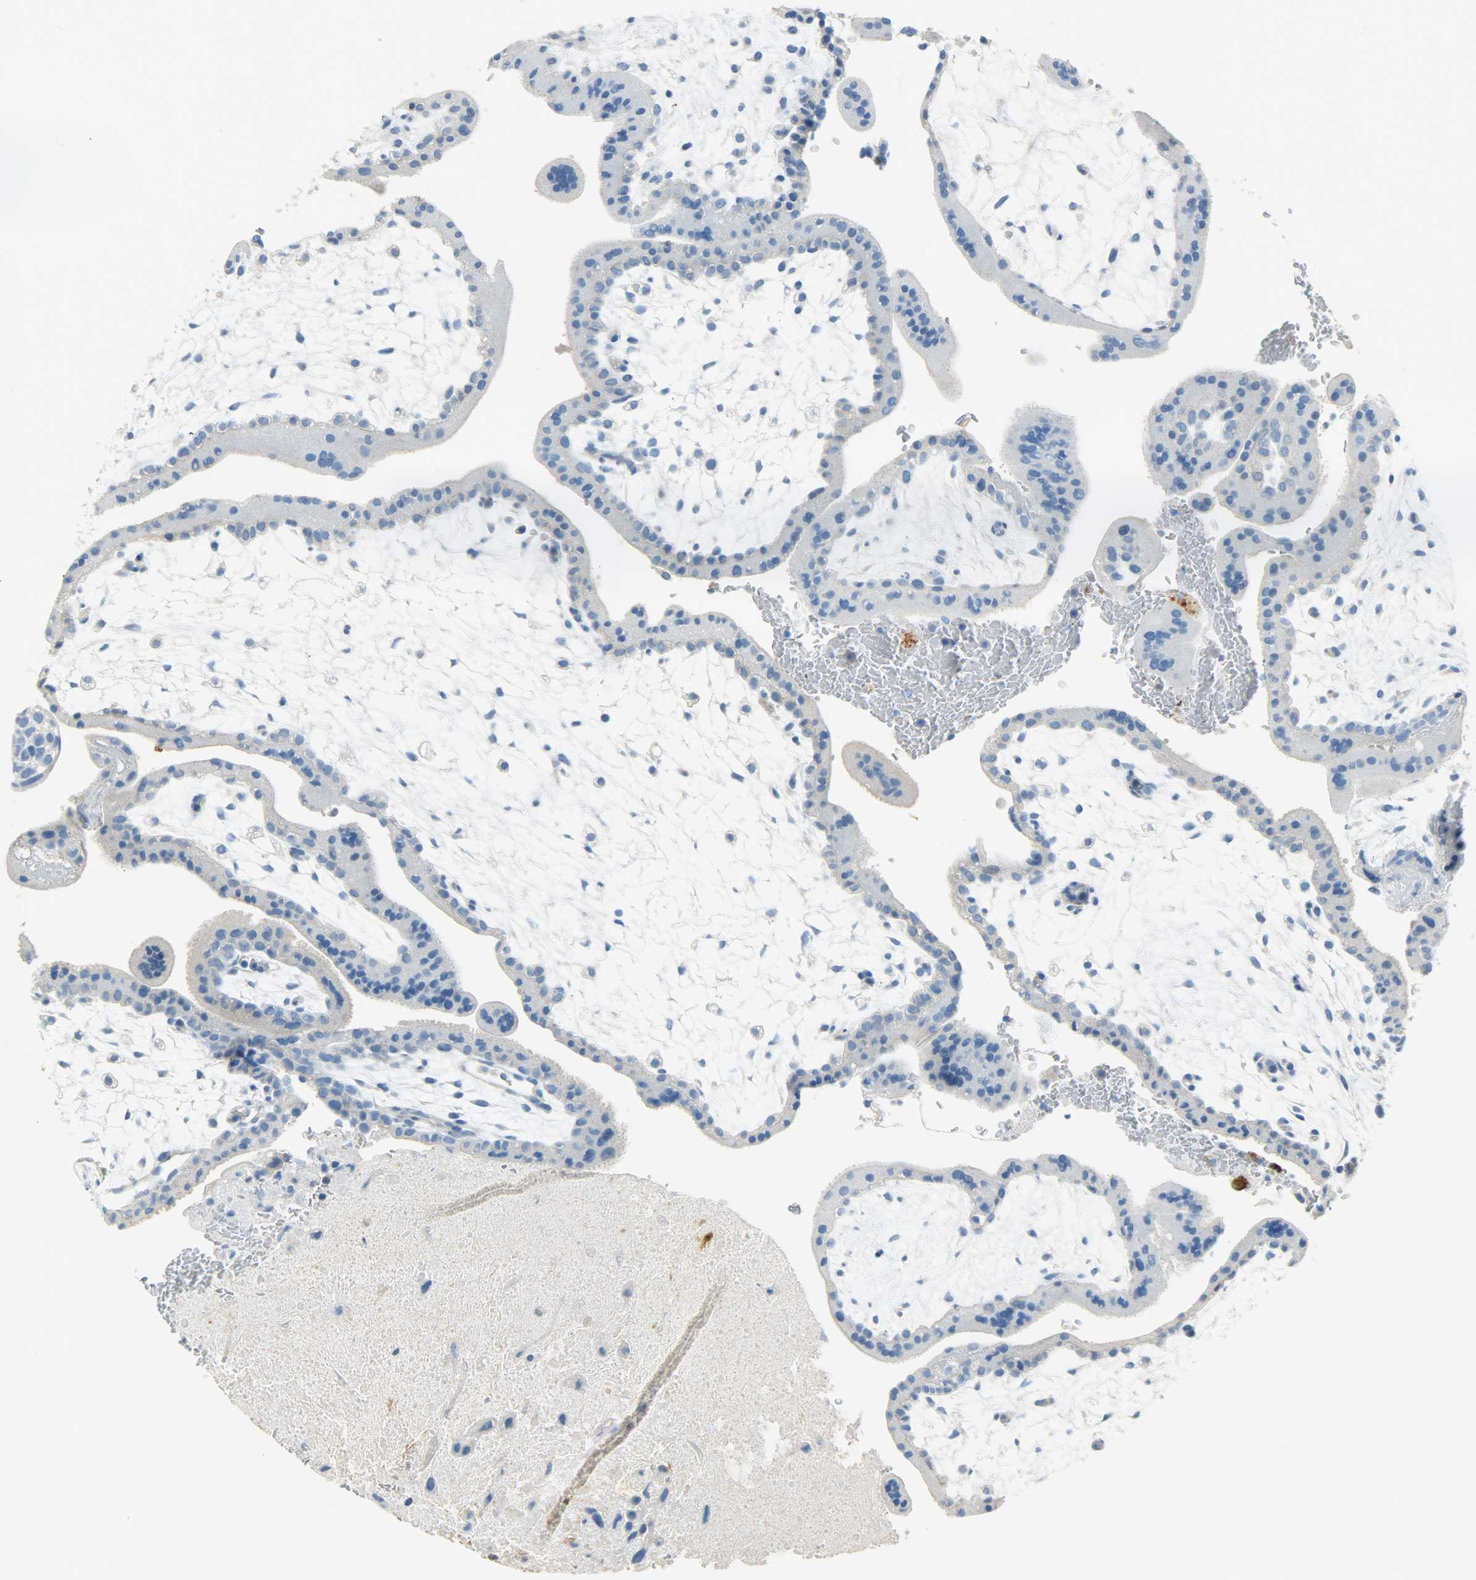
{"staining": {"intensity": "strong", "quantity": "25%-75%", "location": "cytoplasmic/membranous"}, "tissue": "placenta", "cell_type": "Decidual cells", "image_type": "normal", "snomed": [{"axis": "morphology", "description": "Normal tissue, NOS"}, {"axis": "topography", "description": "Placenta"}], "caption": "A high amount of strong cytoplasmic/membranous staining is identified in approximately 25%-75% of decidual cells in normal placenta.", "gene": "PROM1", "patient": {"sex": "female", "age": 35}}